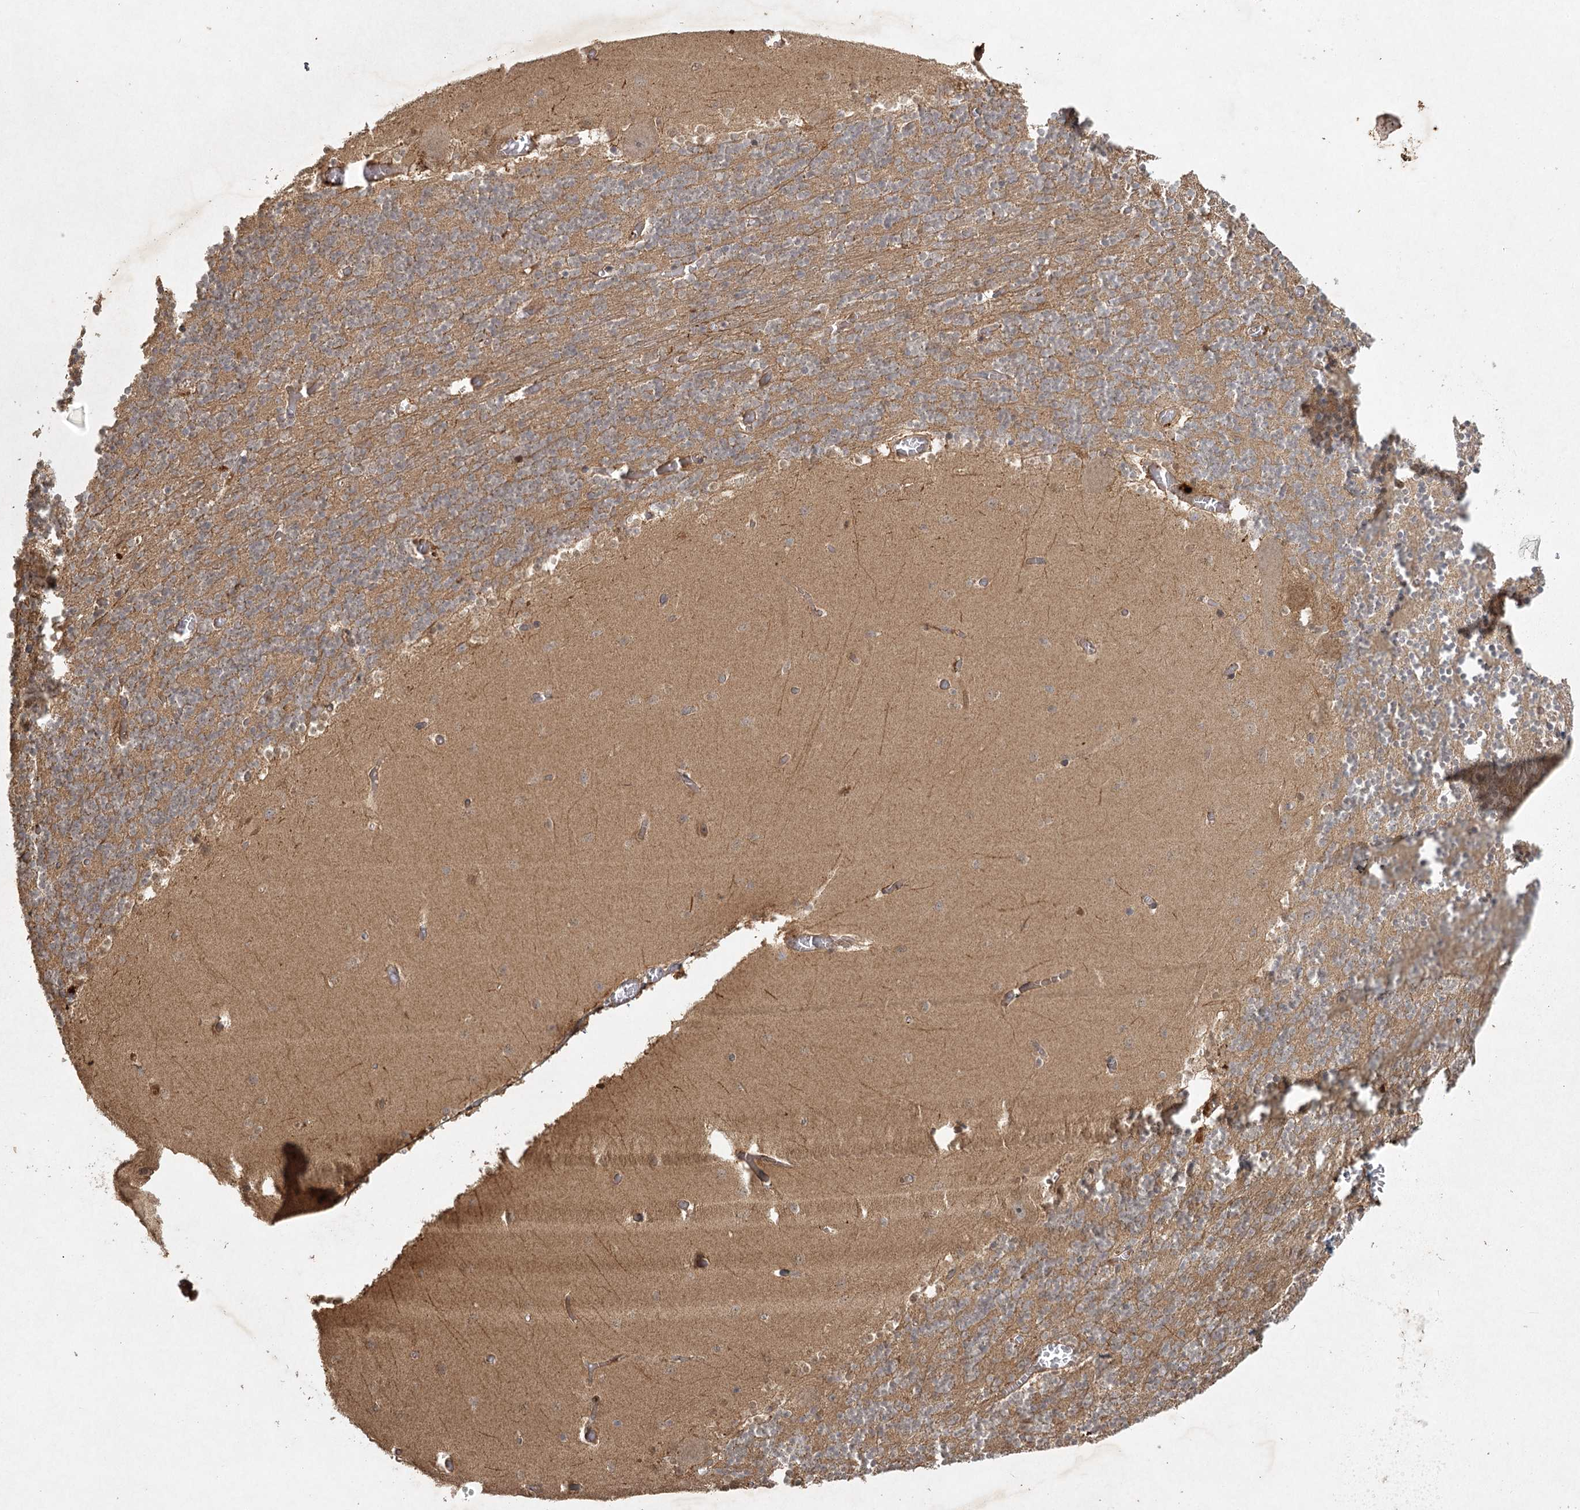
{"staining": {"intensity": "moderate", "quantity": ">75%", "location": "cytoplasmic/membranous"}, "tissue": "cerebellum", "cell_type": "Cells in granular layer", "image_type": "normal", "snomed": [{"axis": "morphology", "description": "Normal tissue, NOS"}, {"axis": "topography", "description": "Cerebellum"}], "caption": "Moderate cytoplasmic/membranous staining for a protein is appreciated in about >75% of cells in granular layer of unremarkable cerebellum using IHC.", "gene": "ARL13A", "patient": {"sex": "female", "age": 28}}